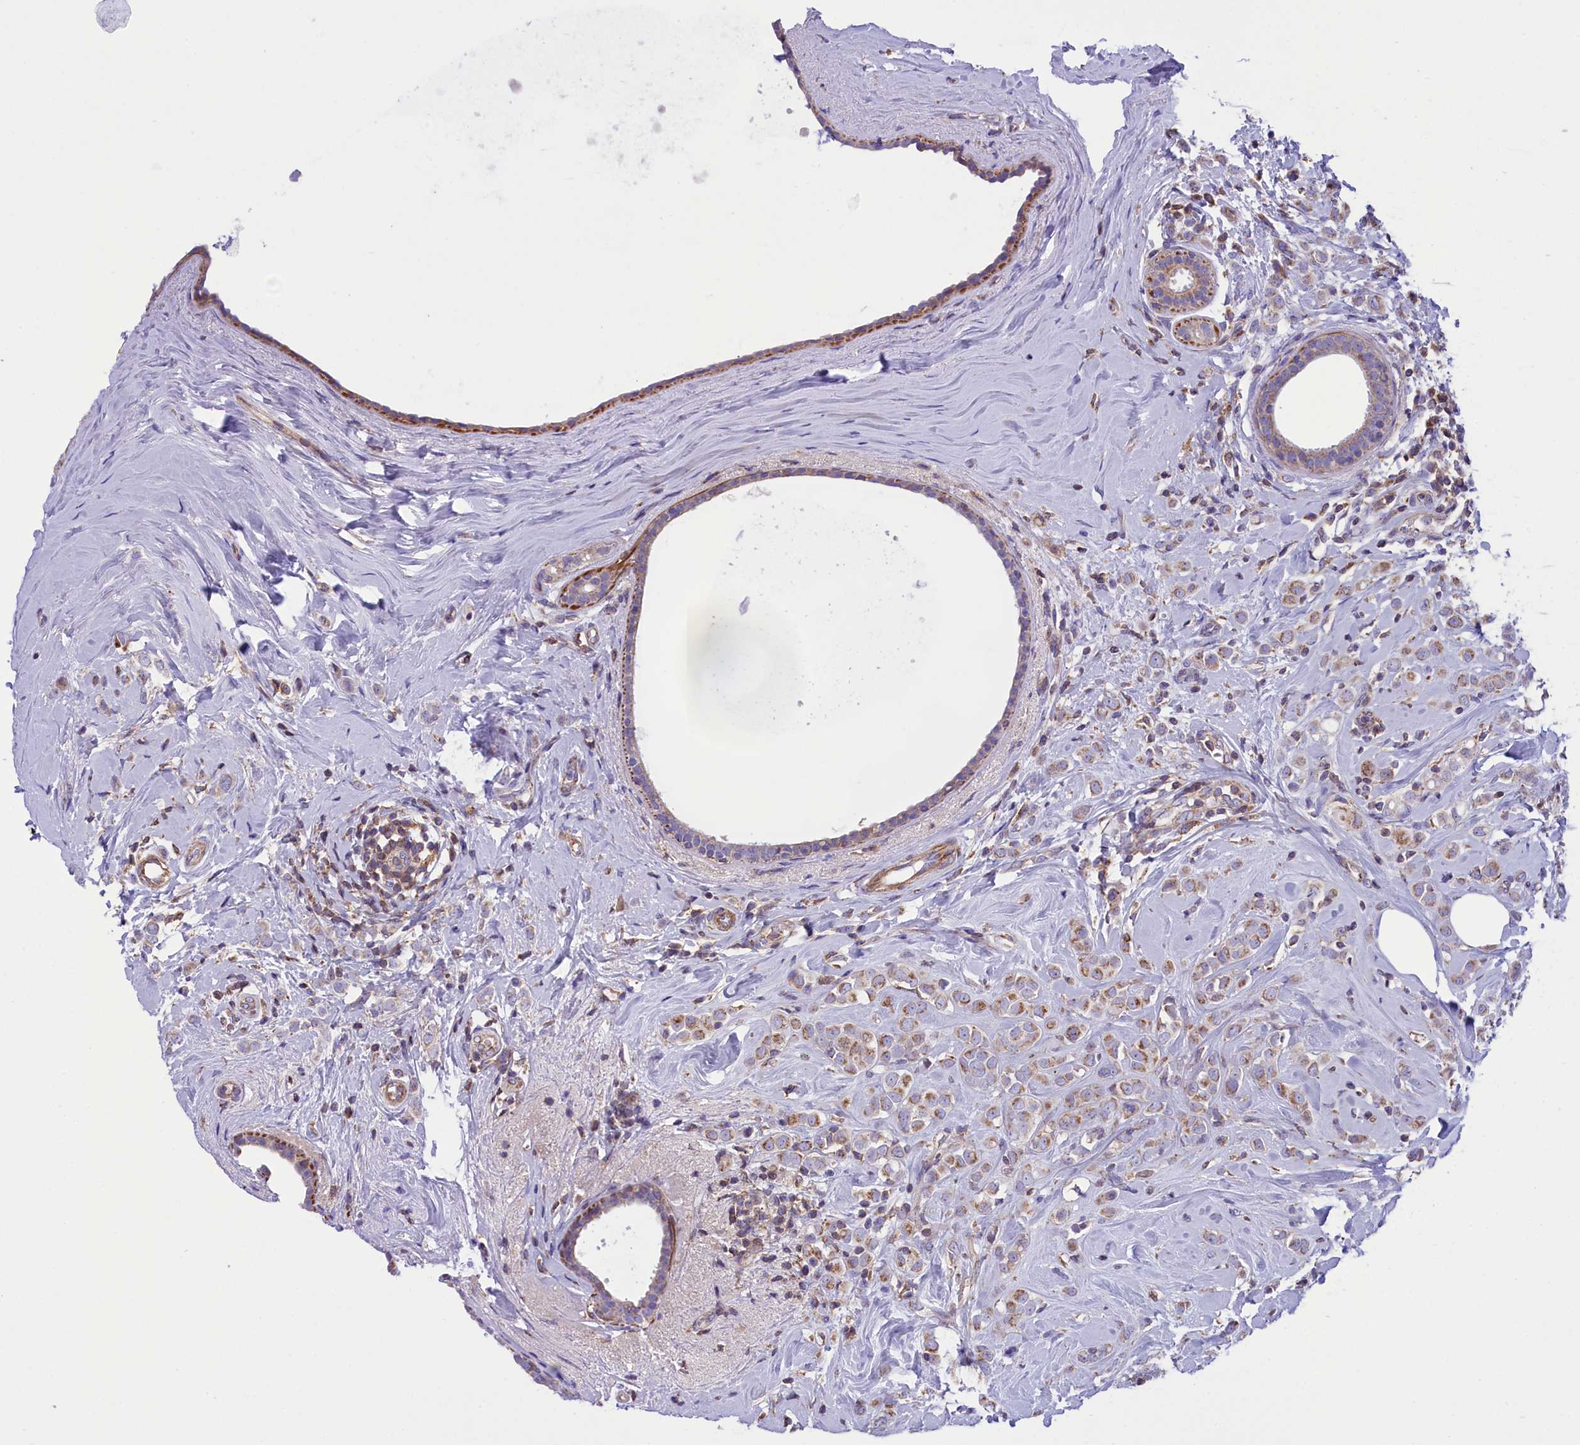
{"staining": {"intensity": "weak", "quantity": ">75%", "location": "cytoplasmic/membranous"}, "tissue": "breast cancer", "cell_type": "Tumor cells", "image_type": "cancer", "snomed": [{"axis": "morphology", "description": "Lobular carcinoma"}, {"axis": "topography", "description": "Breast"}], "caption": "The immunohistochemical stain shows weak cytoplasmic/membranous expression in tumor cells of breast cancer (lobular carcinoma) tissue.", "gene": "CORO7-PAM16", "patient": {"sex": "female", "age": 47}}